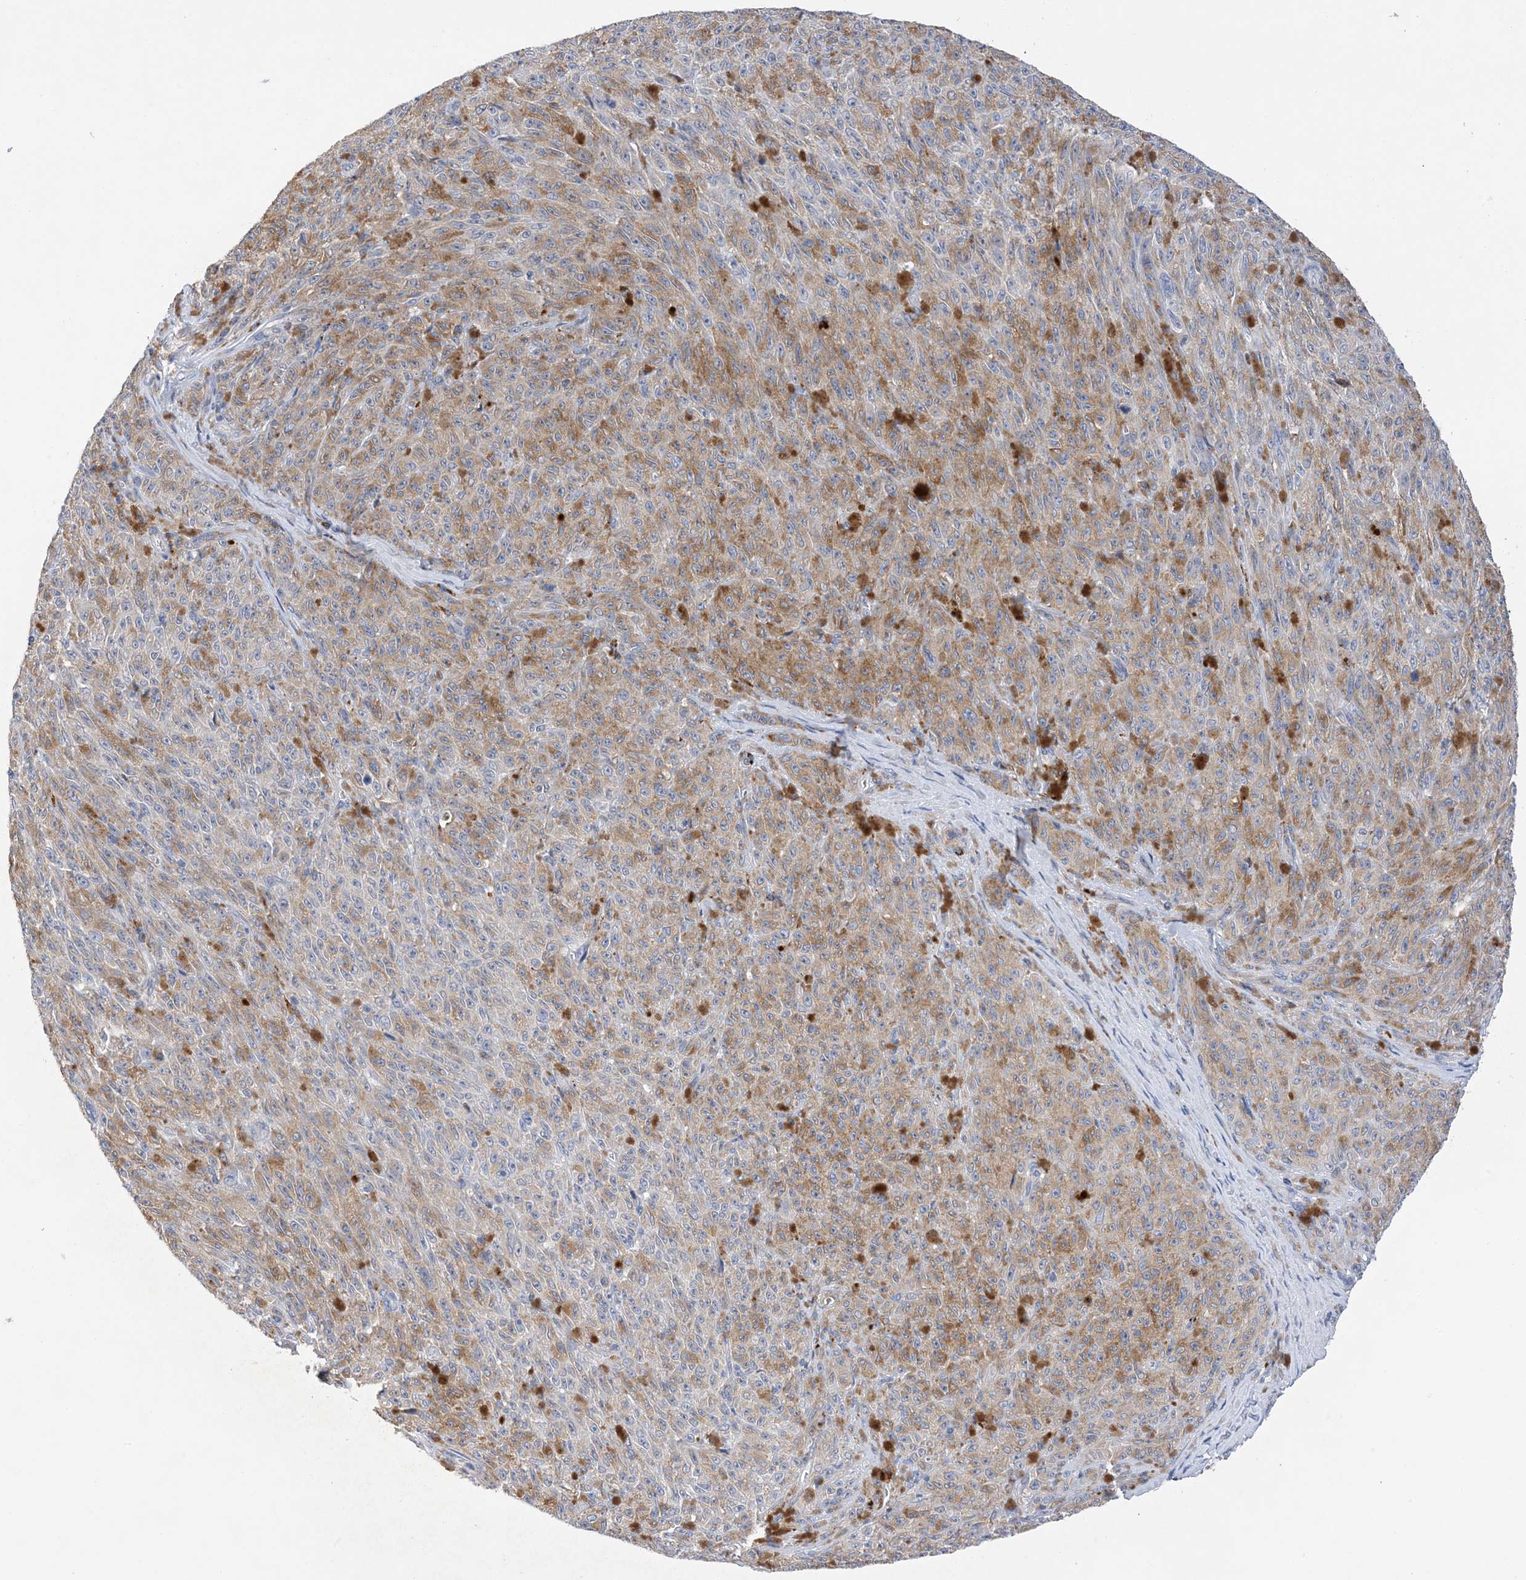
{"staining": {"intensity": "moderate", "quantity": ">75%", "location": "cytoplasmic/membranous"}, "tissue": "melanoma", "cell_type": "Tumor cells", "image_type": "cancer", "snomed": [{"axis": "morphology", "description": "Malignant melanoma, NOS"}, {"axis": "topography", "description": "Skin"}], "caption": "Immunohistochemistry photomicrograph of human melanoma stained for a protein (brown), which reveals medium levels of moderate cytoplasmic/membranous expression in about >75% of tumor cells.", "gene": "PLK4", "patient": {"sex": "female", "age": 82}}